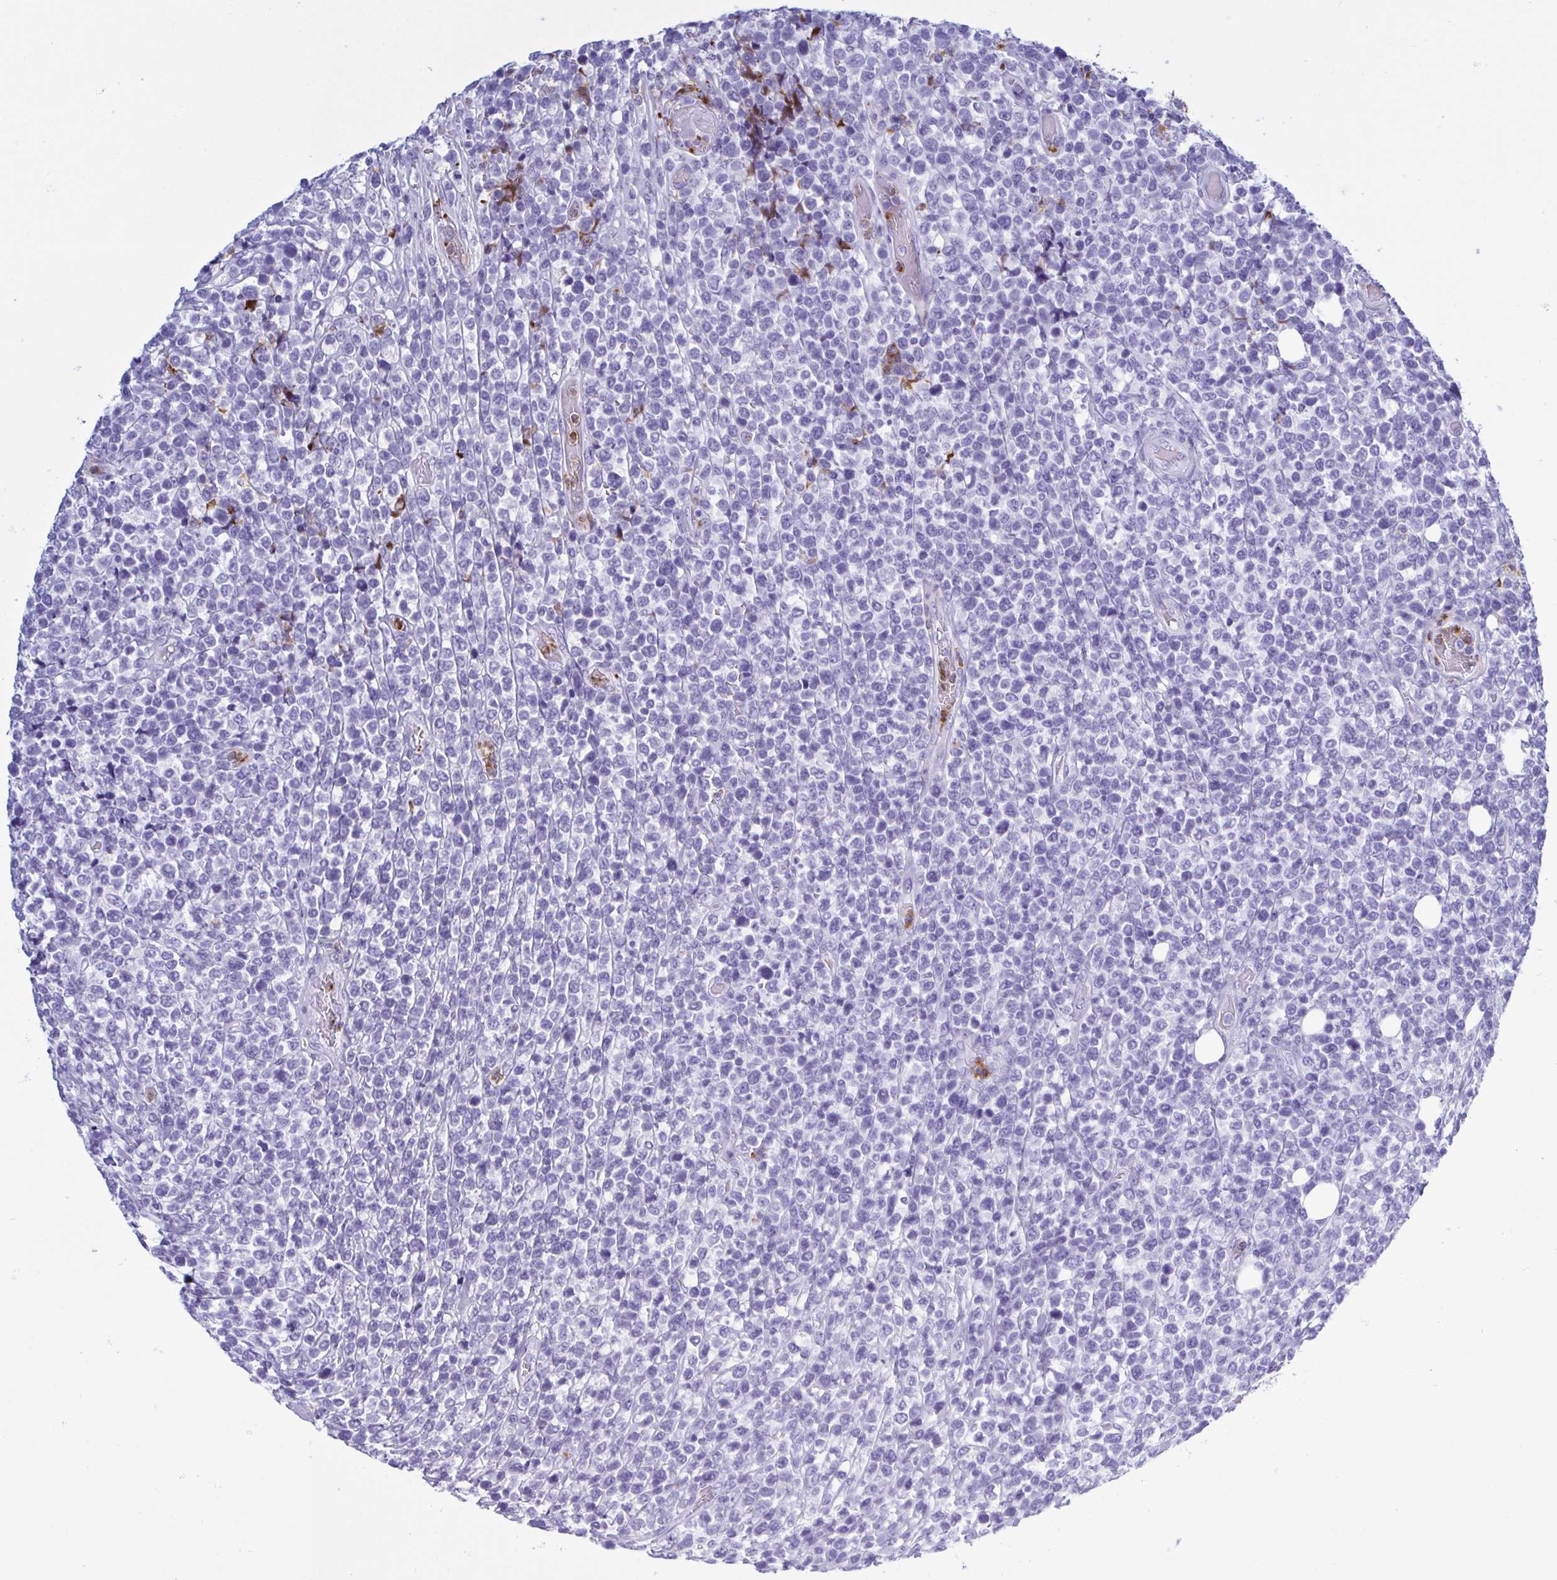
{"staining": {"intensity": "negative", "quantity": "none", "location": "none"}, "tissue": "lymphoma", "cell_type": "Tumor cells", "image_type": "cancer", "snomed": [{"axis": "morphology", "description": "Malignant lymphoma, non-Hodgkin's type, High grade"}, {"axis": "topography", "description": "Soft tissue"}], "caption": "Lymphoma was stained to show a protein in brown. There is no significant staining in tumor cells.", "gene": "LTF", "patient": {"sex": "female", "age": 56}}